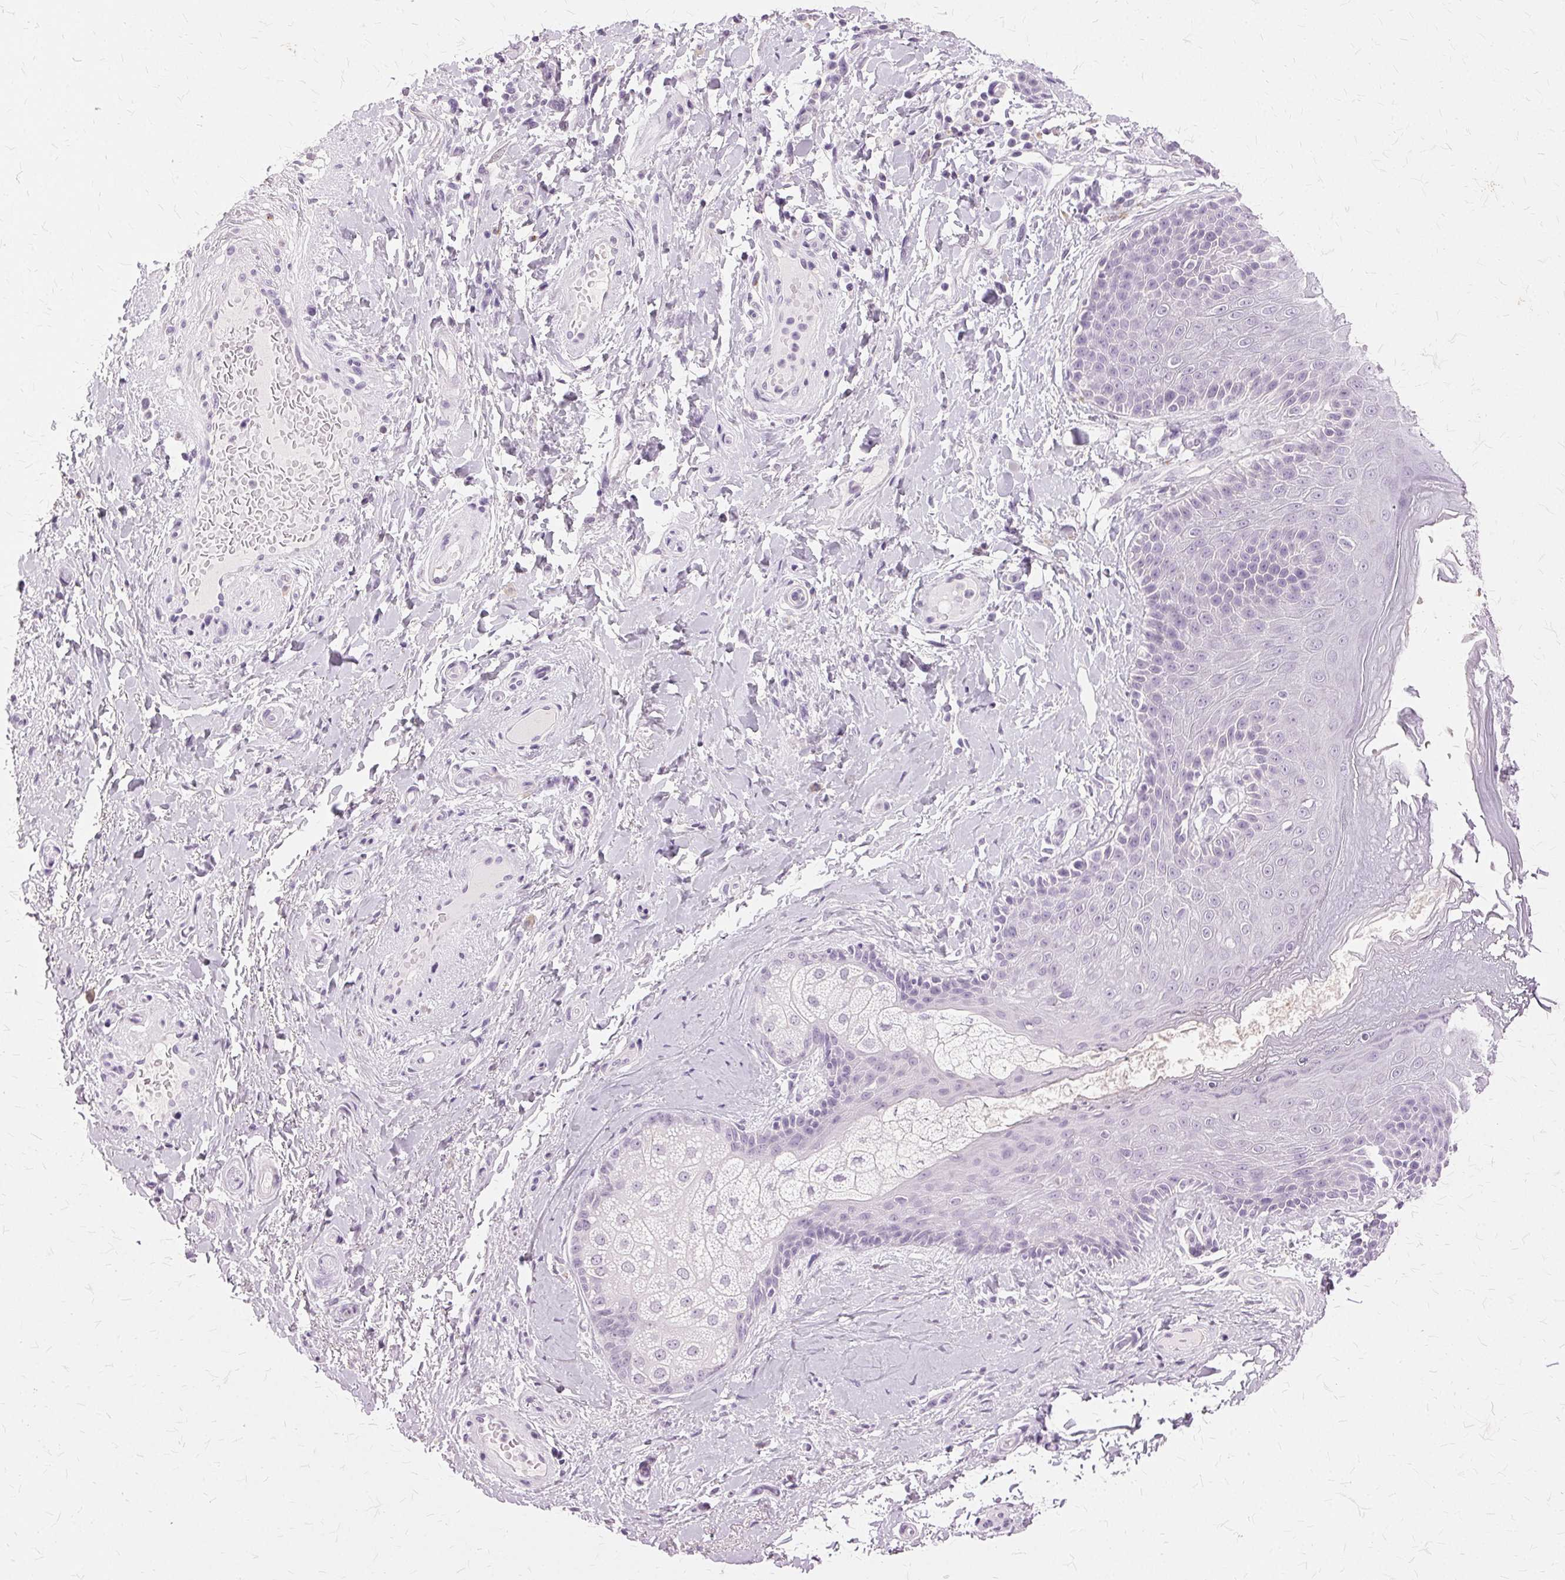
{"staining": {"intensity": "negative", "quantity": "none", "location": "none"}, "tissue": "skin", "cell_type": "Epidermal cells", "image_type": "normal", "snomed": [{"axis": "morphology", "description": "Normal tissue, NOS"}, {"axis": "topography", "description": "Anal"}, {"axis": "topography", "description": "Peripheral nerve tissue"}], "caption": "Histopathology image shows no significant protein expression in epidermal cells of normal skin. Nuclei are stained in blue.", "gene": "SLC45A3", "patient": {"sex": "male", "age": 51}}